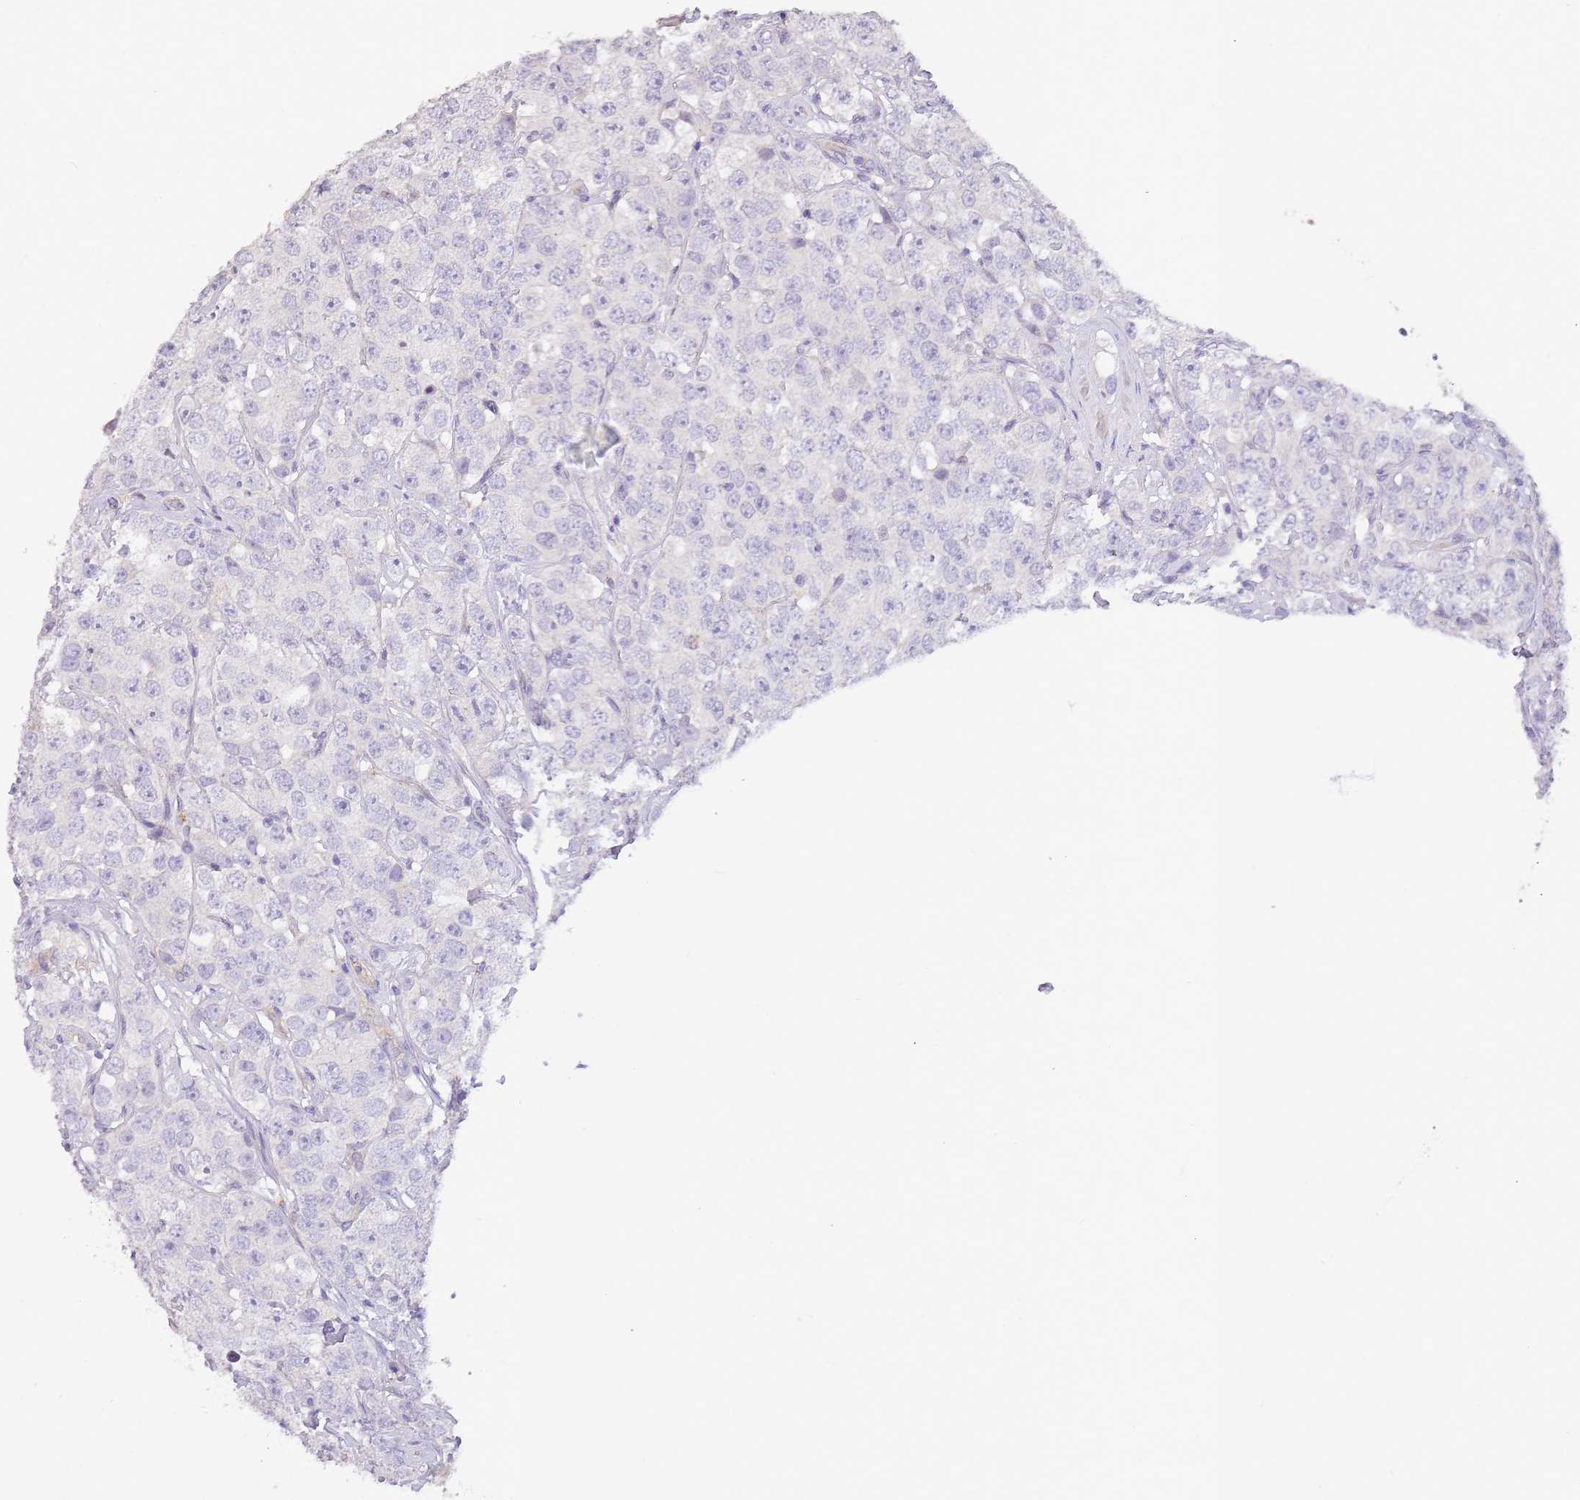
{"staining": {"intensity": "negative", "quantity": "none", "location": "none"}, "tissue": "testis cancer", "cell_type": "Tumor cells", "image_type": "cancer", "snomed": [{"axis": "morphology", "description": "Seminoma, NOS"}, {"axis": "topography", "description": "Testis"}], "caption": "IHC of testis cancer (seminoma) demonstrates no positivity in tumor cells.", "gene": "ZNF658", "patient": {"sex": "male", "age": 28}}